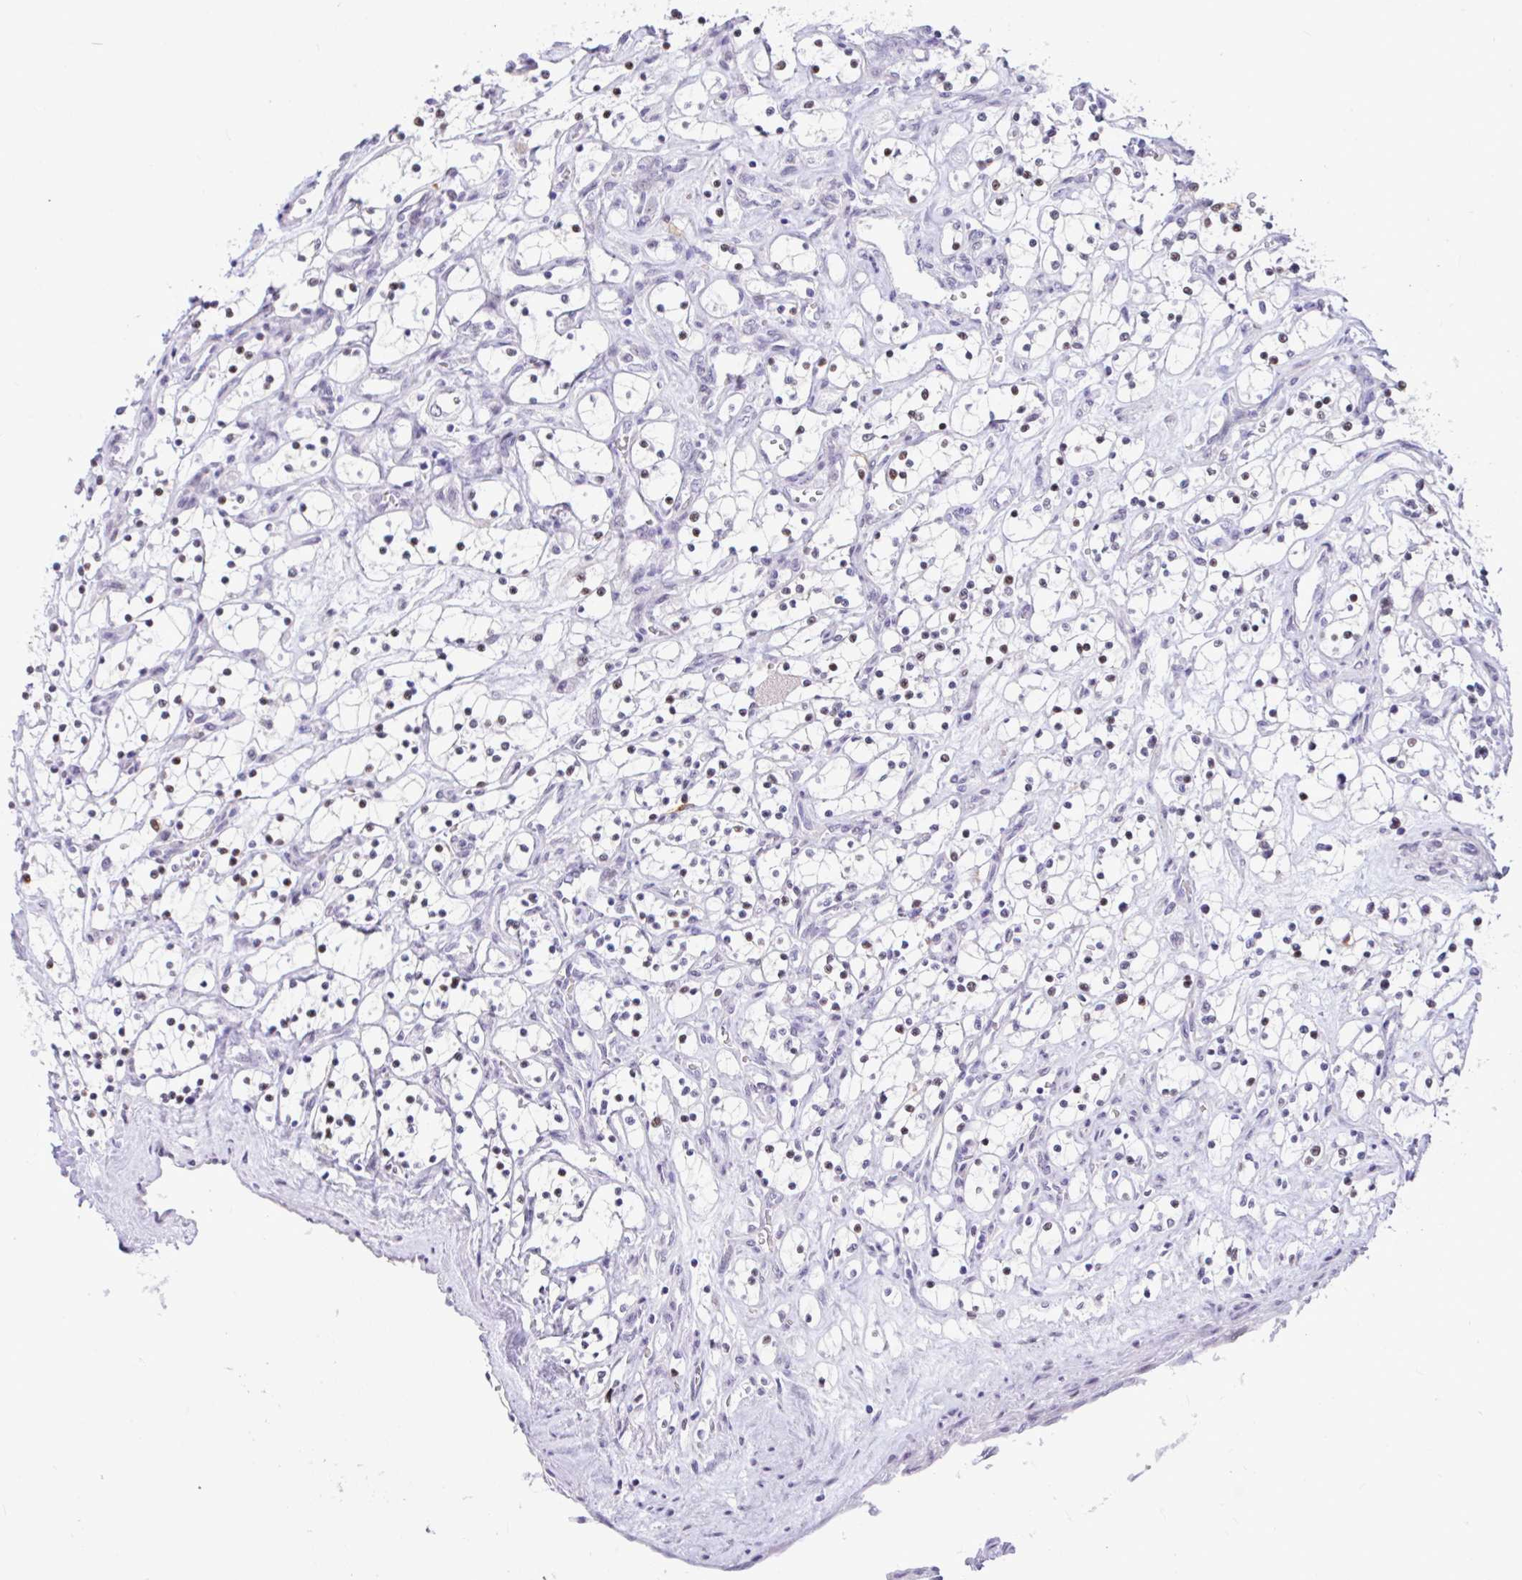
{"staining": {"intensity": "weak", "quantity": "<25%", "location": "nuclear"}, "tissue": "renal cancer", "cell_type": "Tumor cells", "image_type": "cancer", "snomed": [{"axis": "morphology", "description": "Adenocarcinoma, NOS"}, {"axis": "topography", "description": "Kidney"}], "caption": "Immunohistochemical staining of renal cancer (adenocarcinoma) reveals no significant positivity in tumor cells.", "gene": "ZNF485", "patient": {"sex": "female", "age": 69}}